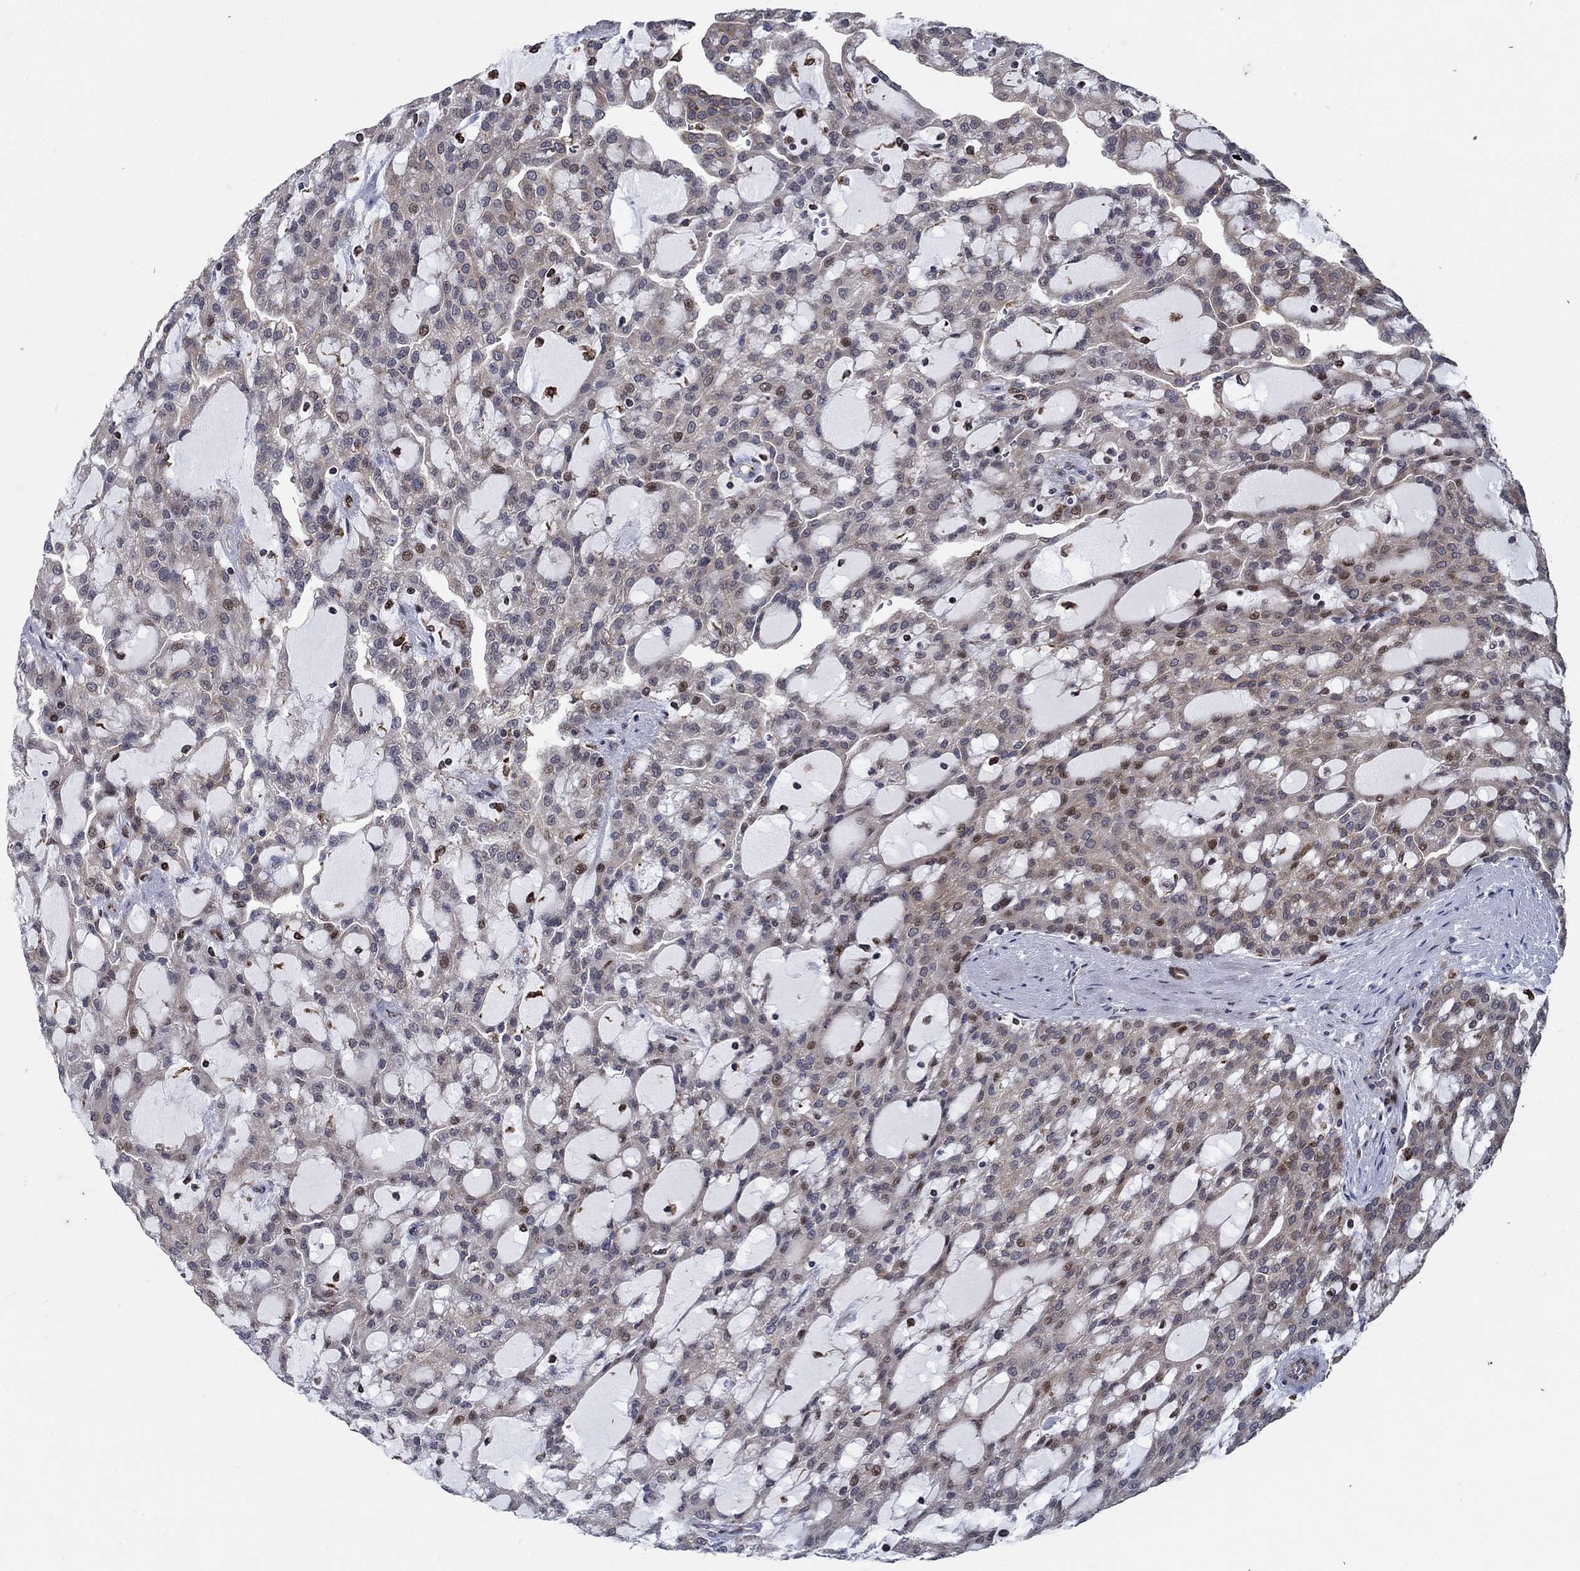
{"staining": {"intensity": "weak", "quantity": "<25%", "location": "cytoplasmic/membranous,nuclear"}, "tissue": "renal cancer", "cell_type": "Tumor cells", "image_type": "cancer", "snomed": [{"axis": "morphology", "description": "Adenocarcinoma, NOS"}, {"axis": "topography", "description": "Kidney"}], "caption": "An IHC photomicrograph of renal cancer is shown. There is no staining in tumor cells of renal cancer.", "gene": "DHRS7", "patient": {"sex": "male", "age": 63}}